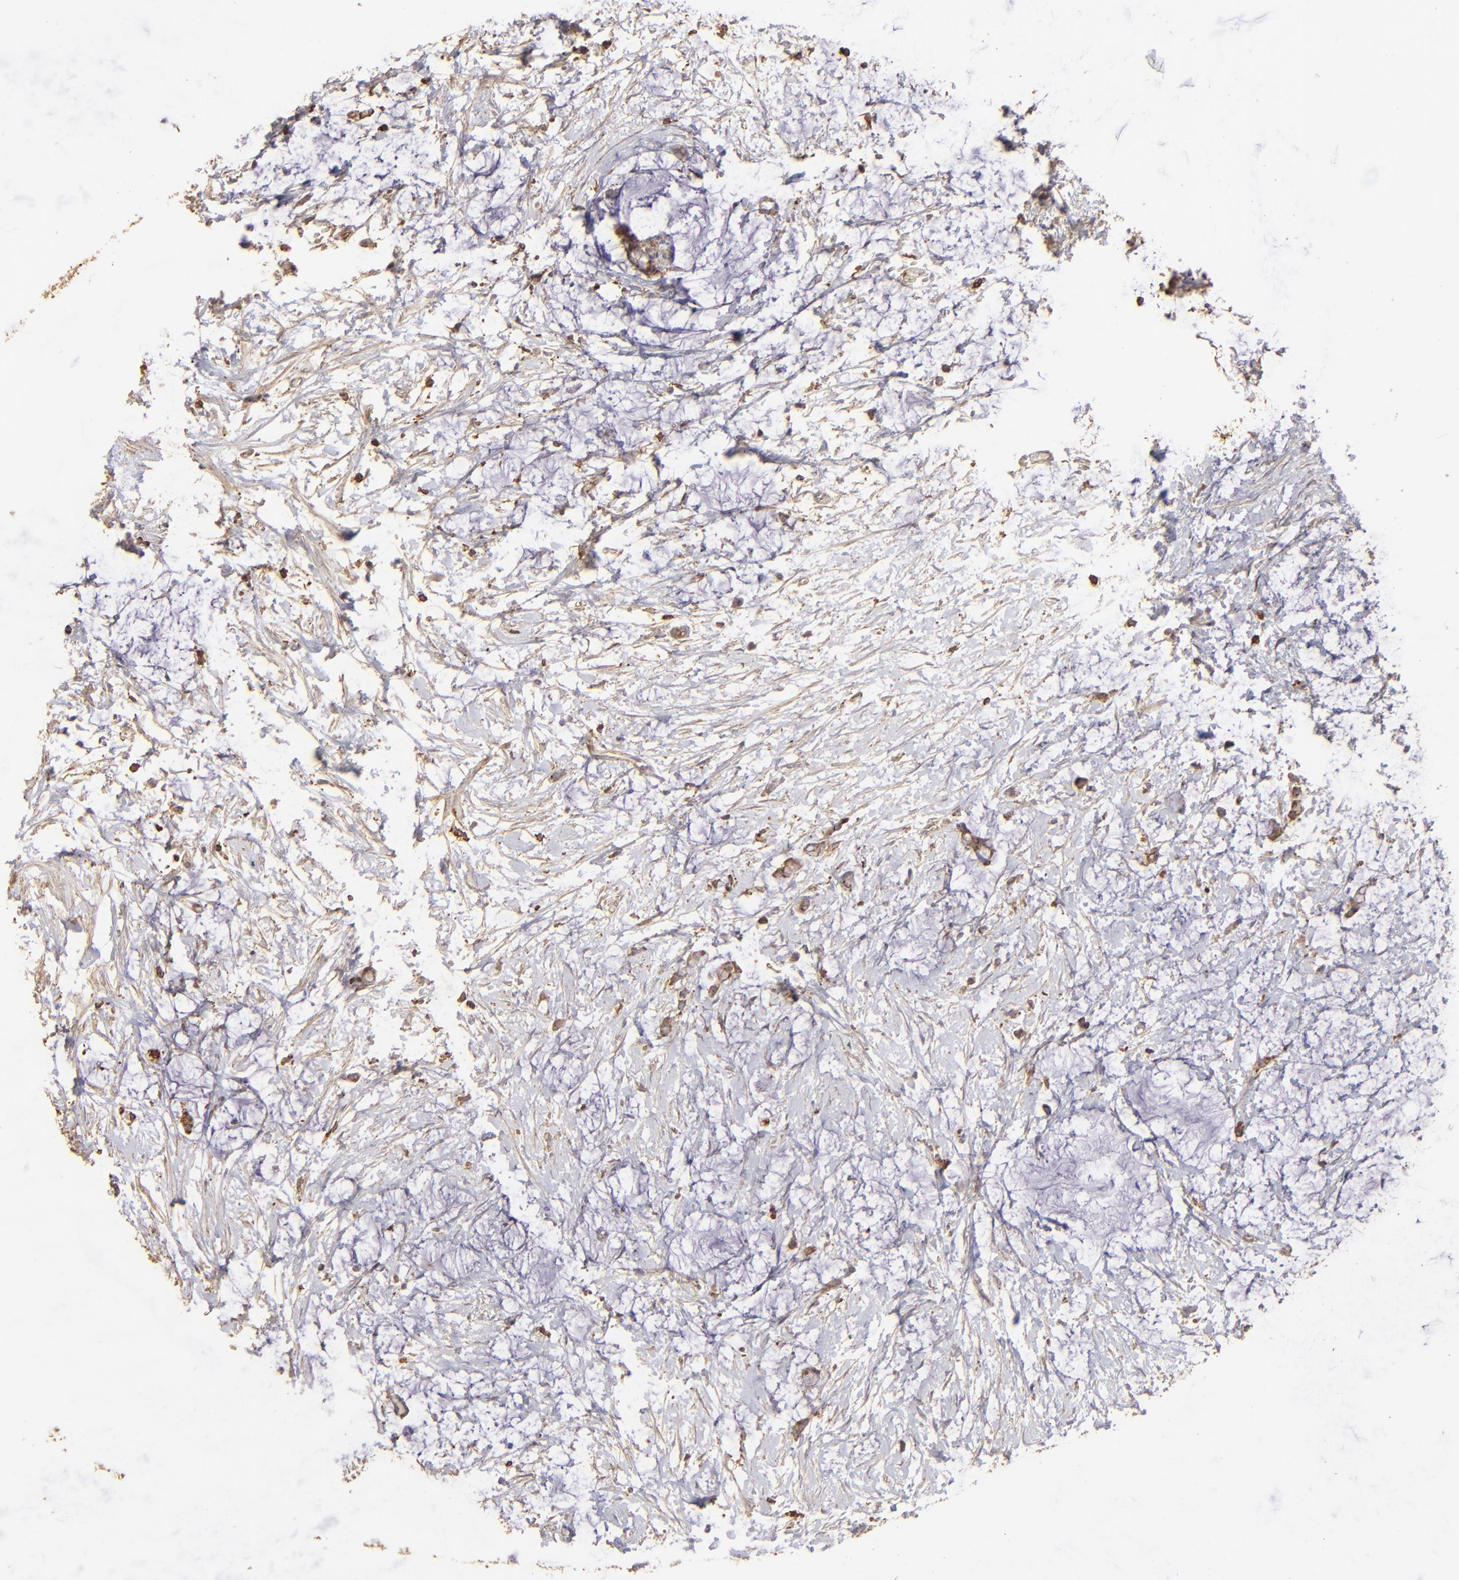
{"staining": {"intensity": "moderate", "quantity": ">75%", "location": "cytoplasmic/membranous"}, "tissue": "colorectal cancer", "cell_type": "Tumor cells", "image_type": "cancer", "snomed": [{"axis": "morphology", "description": "Normal tissue, NOS"}, {"axis": "morphology", "description": "Adenocarcinoma, NOS"}, {"axis": "topography", "description": "Colon"}, {"axis": "topography", "description": "Peripheral nerve tissue"}], "caption": "Colorectal adenocarcinoma stained with a brown dye shows moderate cytoplasmic/membranous positive staining in approximately >75% of tumor cells.", "gene": "ACTB", "patient": {"sex": "male", "age": 14}}